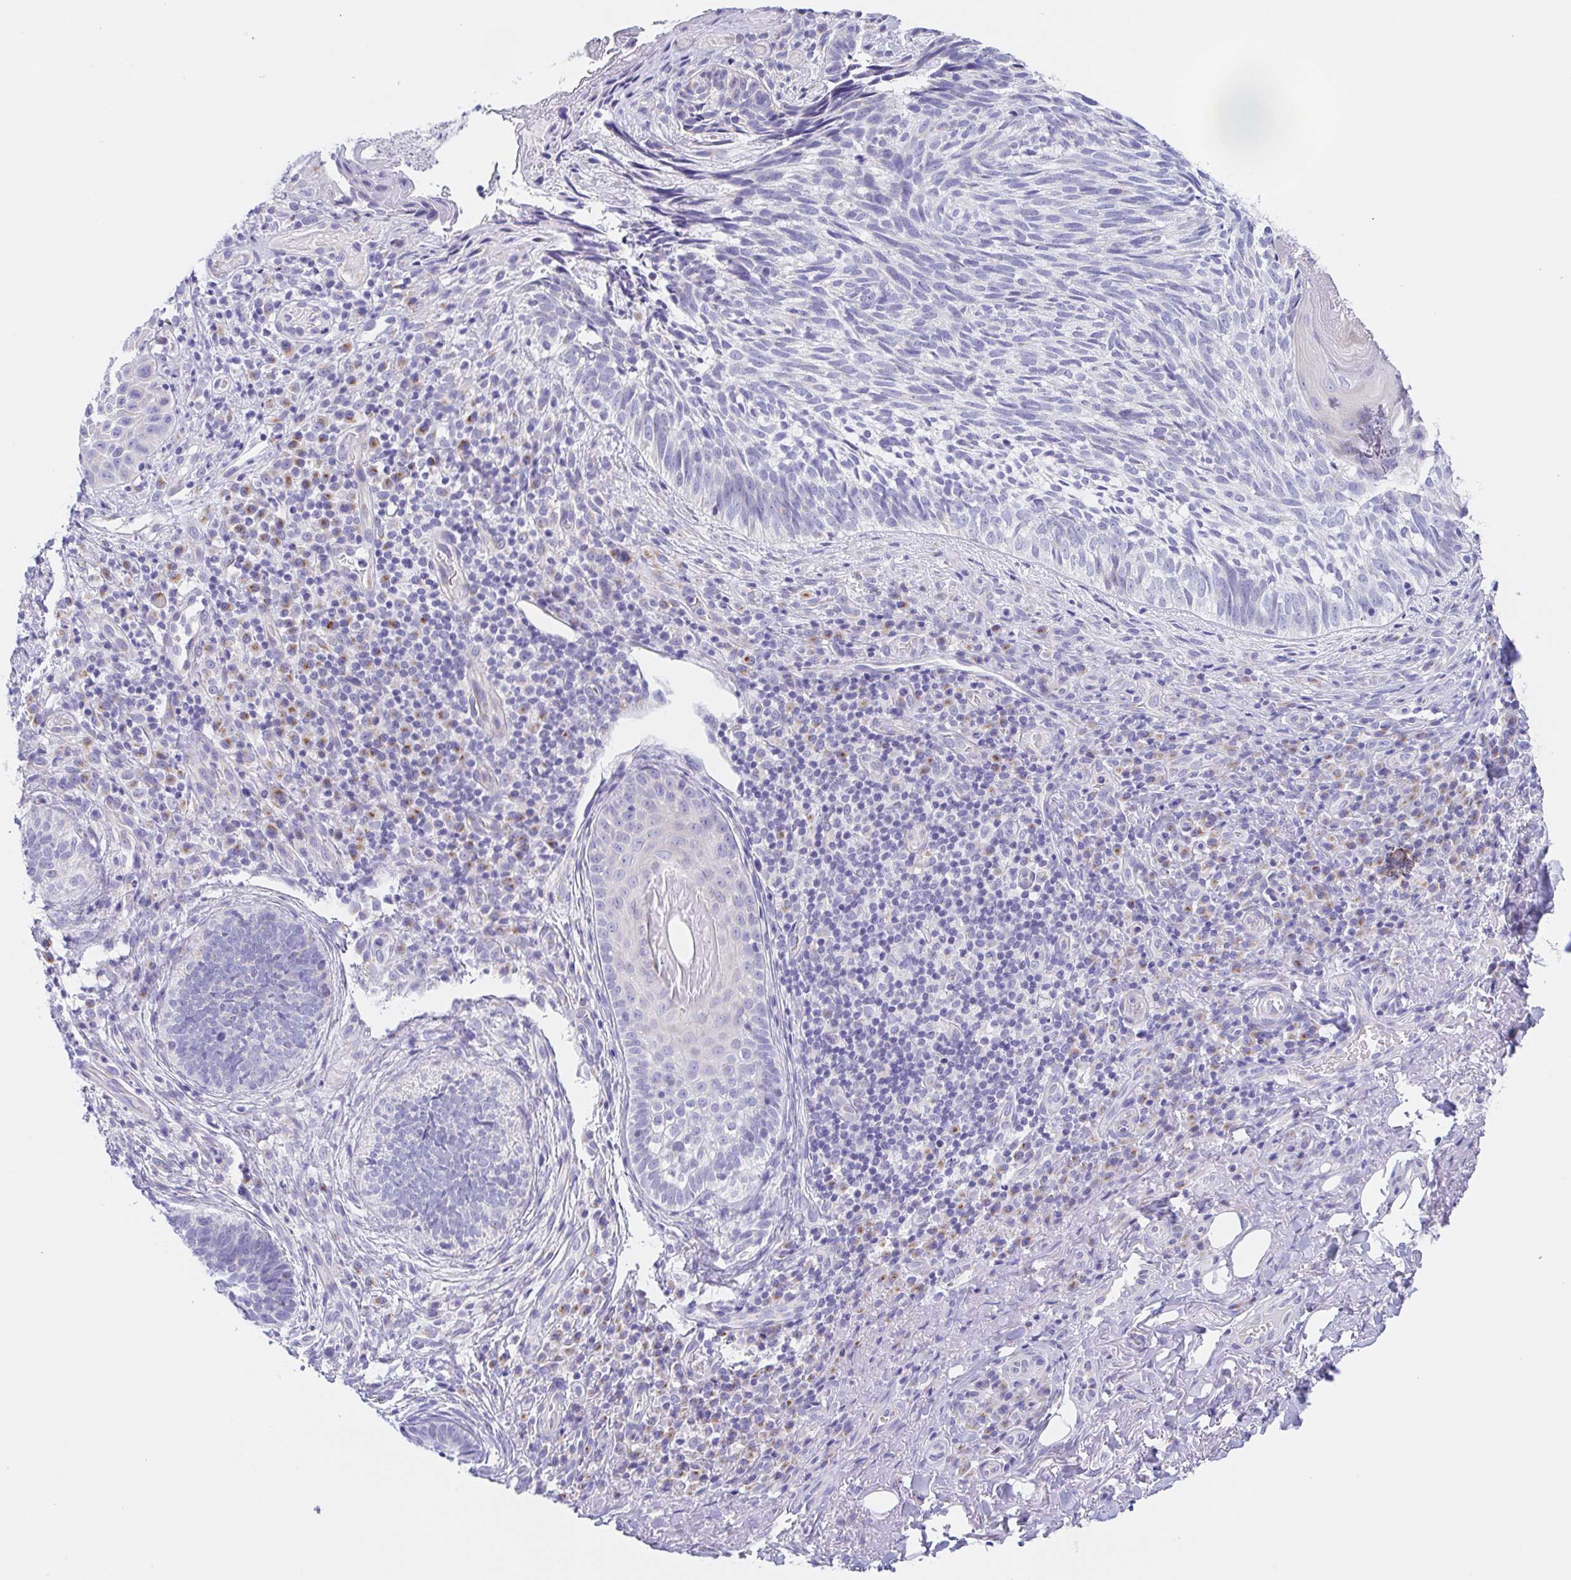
{"staining": {"intensity": "negative", "quantity": "none", "location": "none"}, "tissue": "skin cancer", "cell_type": "Tumor cells", "image_type": "cancer", "snomed": [{"axis": "morphology", "description": "Basal cell carcinoma"}, {"axis": "topography", "description": "Skin"}], "caption": "This is an immunohistochemistry photomicrograph of skin basal cell carcinoma. There is no positivity in tumor cells.", "gene": "SCG3", "patient": {"sex": "male", "age": 65}}